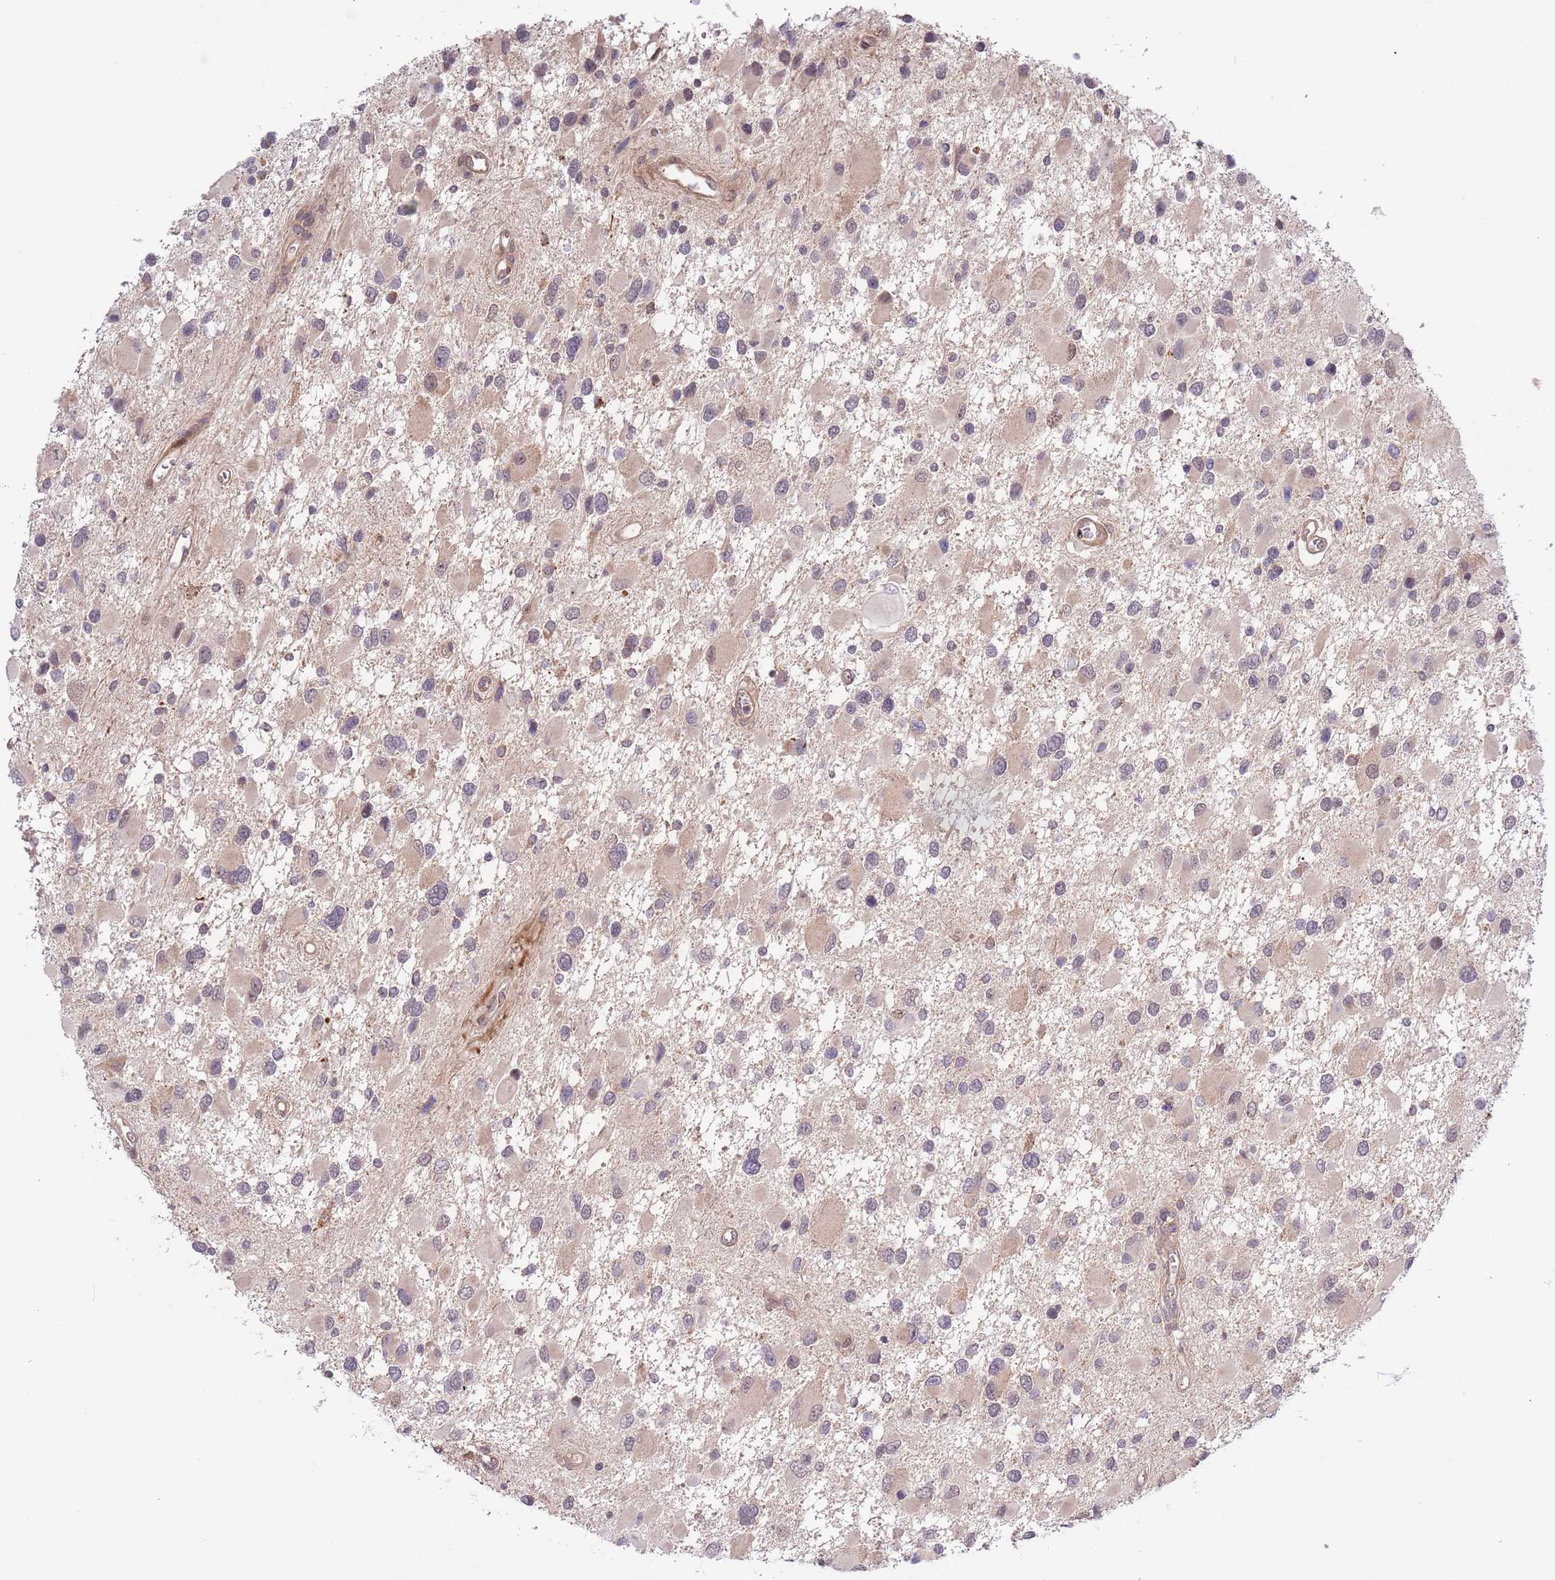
{"staining": {"intensity": "weak", "quantity": "<25%", "location": "nuclear"}, "tissue": "glioma", "cell_type": "Tumor cells", "image_type": "cancer", "snomed": [{"axis": "morphology", "description": "Glioma, malignant, High grade"}, {"axis": "topography", "description": "Brain"}], "caption": "A photomicrograph of human high-grade glioma (malignant) is negative for staining in tumor cells.", "gene": "PRR16", "patient": {"sex": "male", "age": 53}}